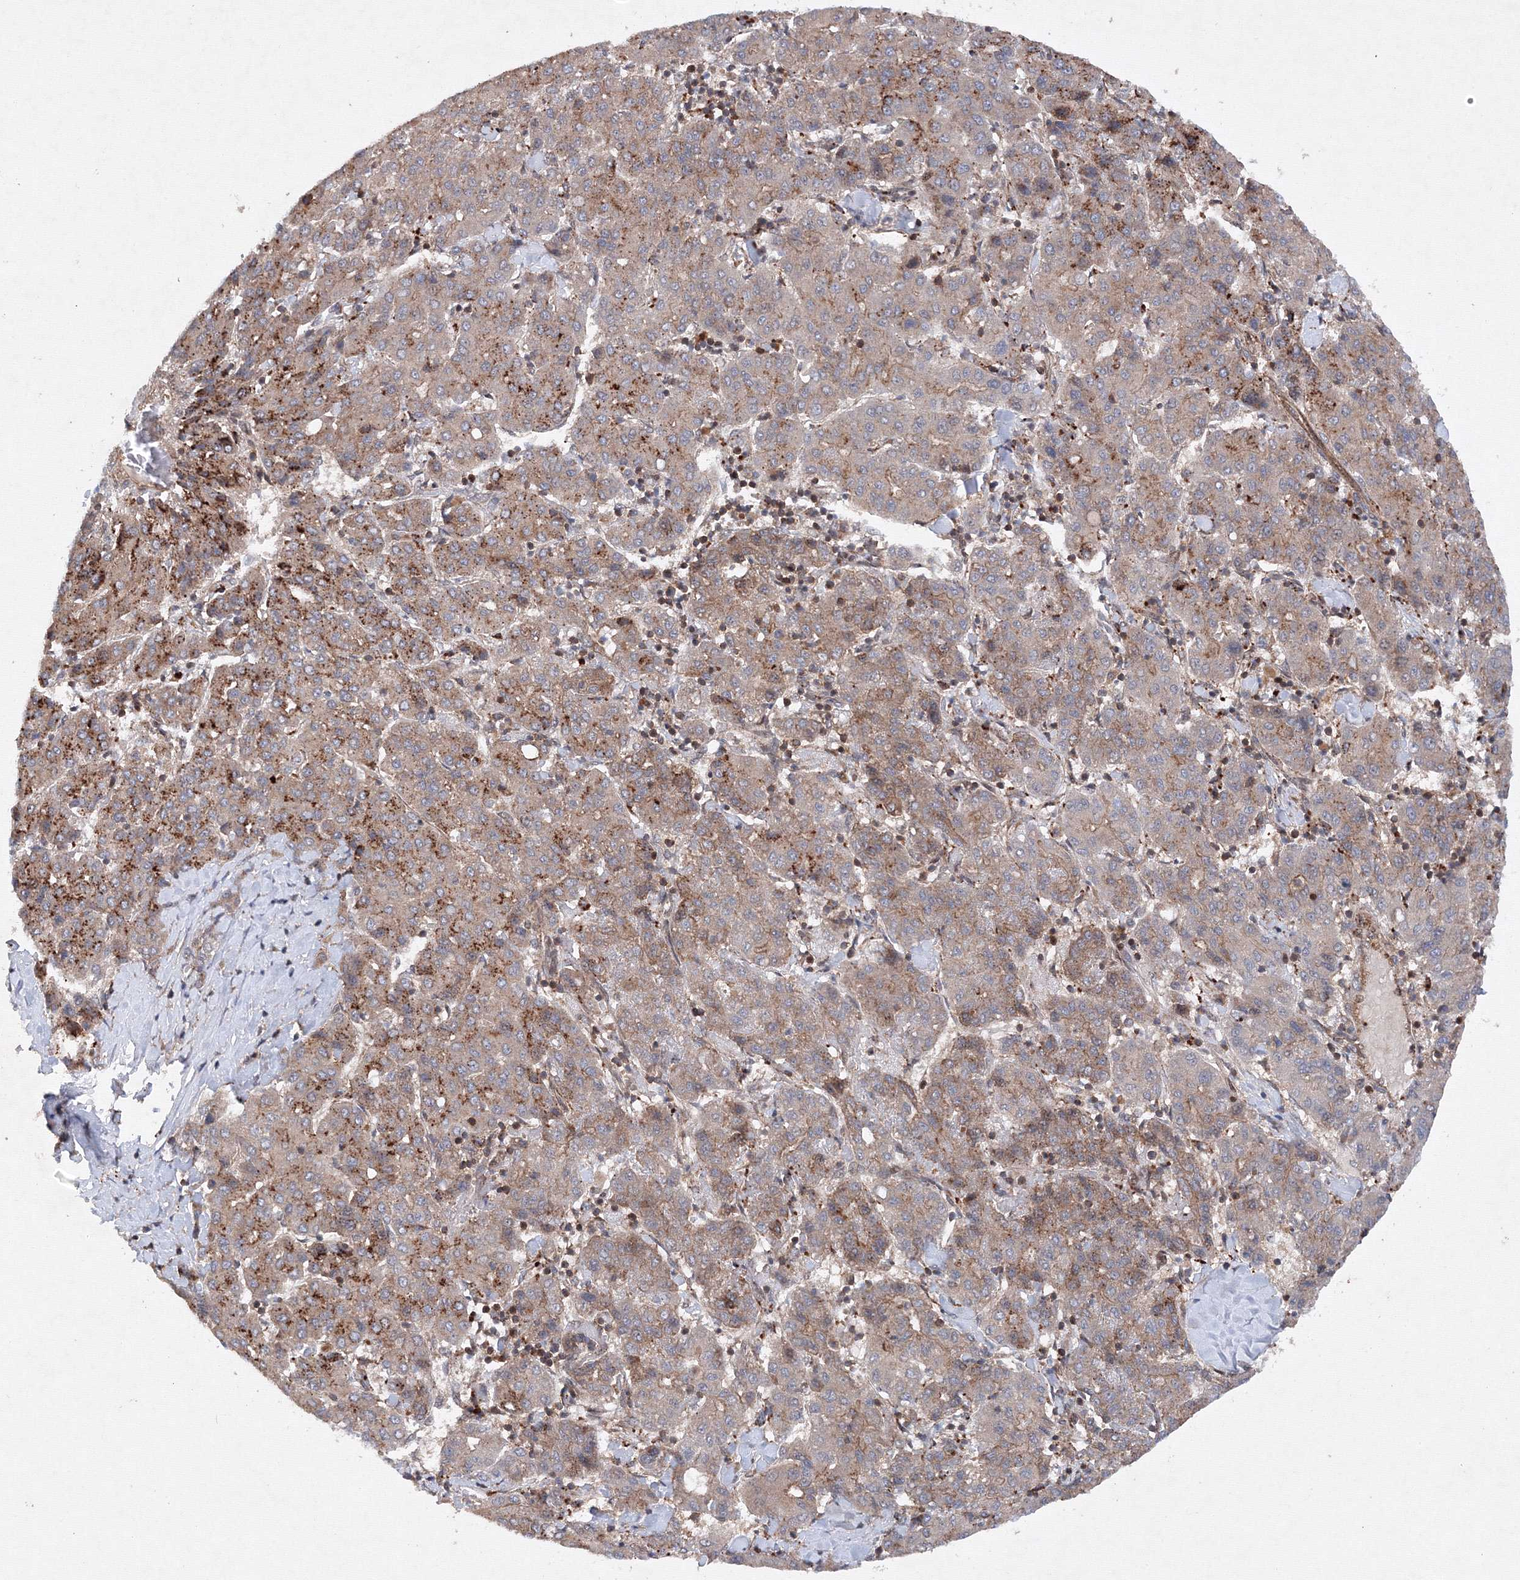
{"staining": {"intensity": "moderate", "quantity": "<25%", "location": "cytoplasmic/membranous"}, "tissue": "liver cancer", "cell_type": "Tumor cells", "image_type": "cancer", "snomed": [{"axis": "morphology", "description": "Carcinoma, Hepatocellular, NOS"}, {"axis": "topography", "description": "Liver"}], "caption": "There is low levels of moderate cytoplasmic/membranous staining in tumor cells of hepatocellular carcinoma (liver), as demonstrated by immunohistochemical staining (brown color).", "gene": "DCTD", "patient": {"sex": "male", "age": 65}}